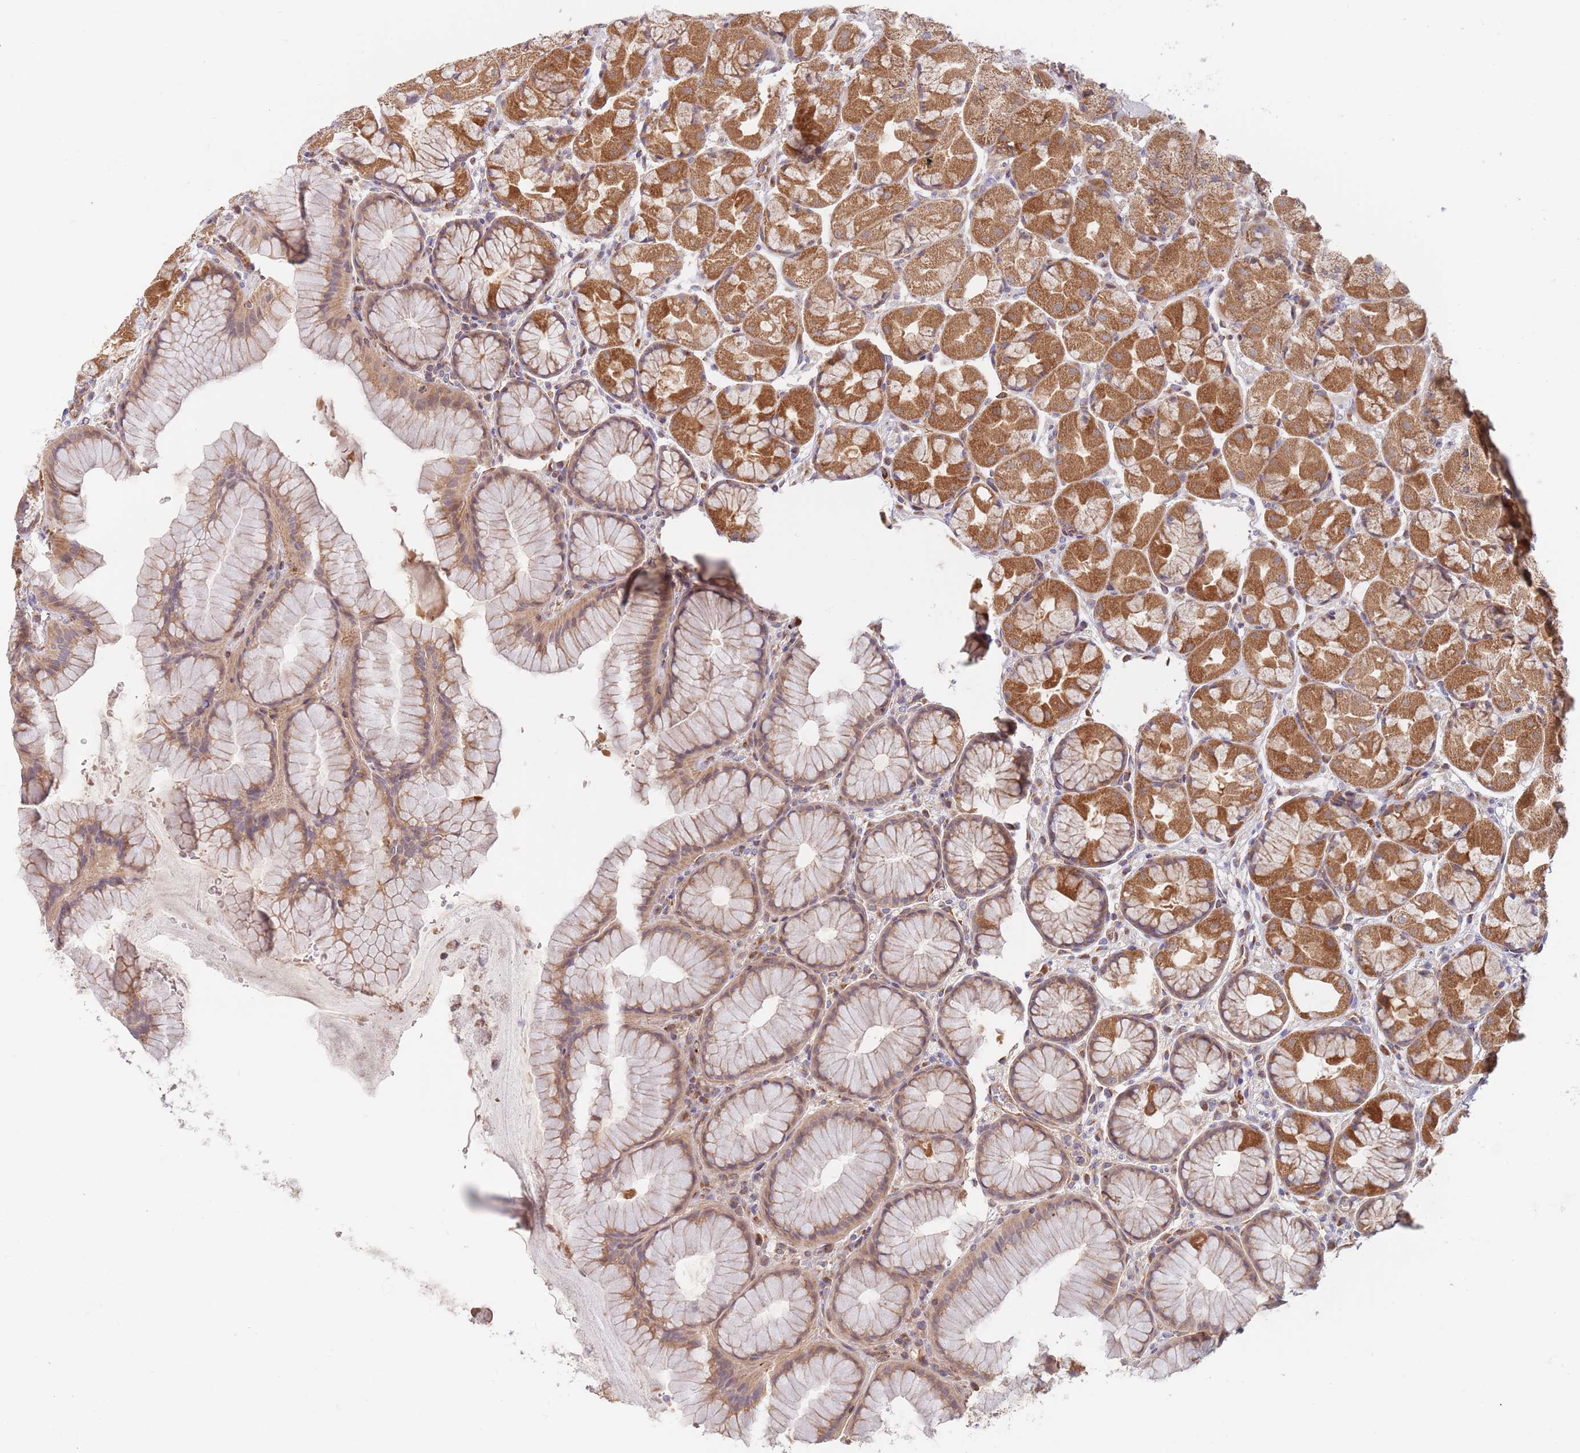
{"staining": {"intensity": "moderate", "quantity": ">75%", "location": "cytoplasmic/membranous"}, "tissue": "stomach", "cell_type": "Glandular cells", "image_type": "normal", "snomed": [{"axis": "morphology", "description": "Normal tissue, NOS"}, {"axis": "topography", "description": "Stomach"}], "caption": "Protein expression analysis of benign stomach demonstrates moderate cytoplasmic/membranous staining in about >75% of glandular cells. The protein of interest is shown in brown color, while the nuclei are stained blue.", "gene": "GUK1", "patient": {"sex": "male", "age": 57}}